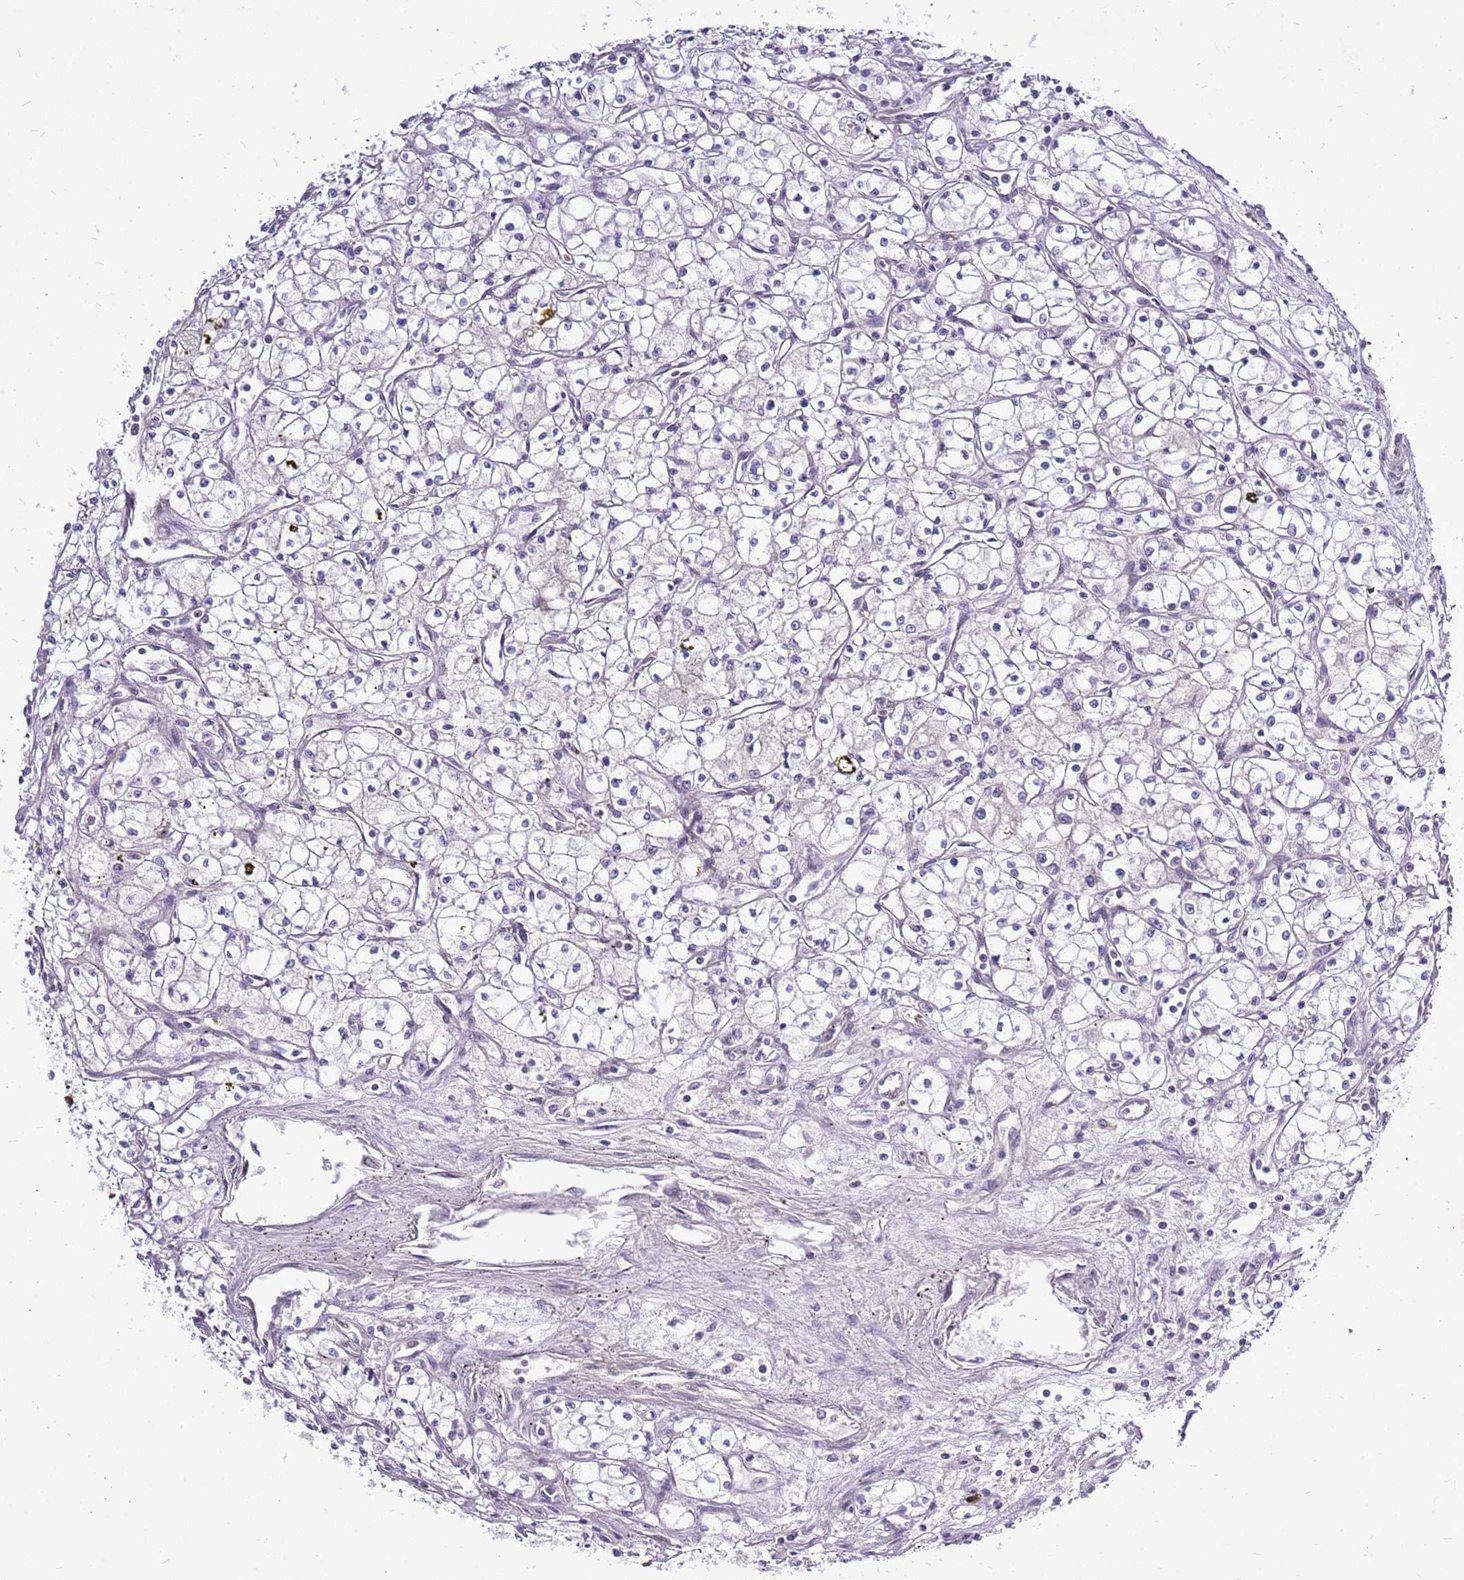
{"staining": {"intensity": "negative", "quantity": "none", "location": "none"}, "tissue": "renal cancer", "cell_type": "Tumor cells", "image_type": "cancer", "snomed": [{"axis": "morphology", "description": "Adenocarcinoma, NOS"}, {"axis": "topography", "description": "Kidney"}], "caption": "Immunohistochemistry (IHC) of renal cancer (adenocarcinoma) demonstrates no expression in tumor cells. Brightfield microscopy of immunohistochemistry stained with DAB (brown) and hematoxylin (blue), captured at high magnification.", "gene": "CCDC166", "patient": {"sex": "male", "age": 59}}